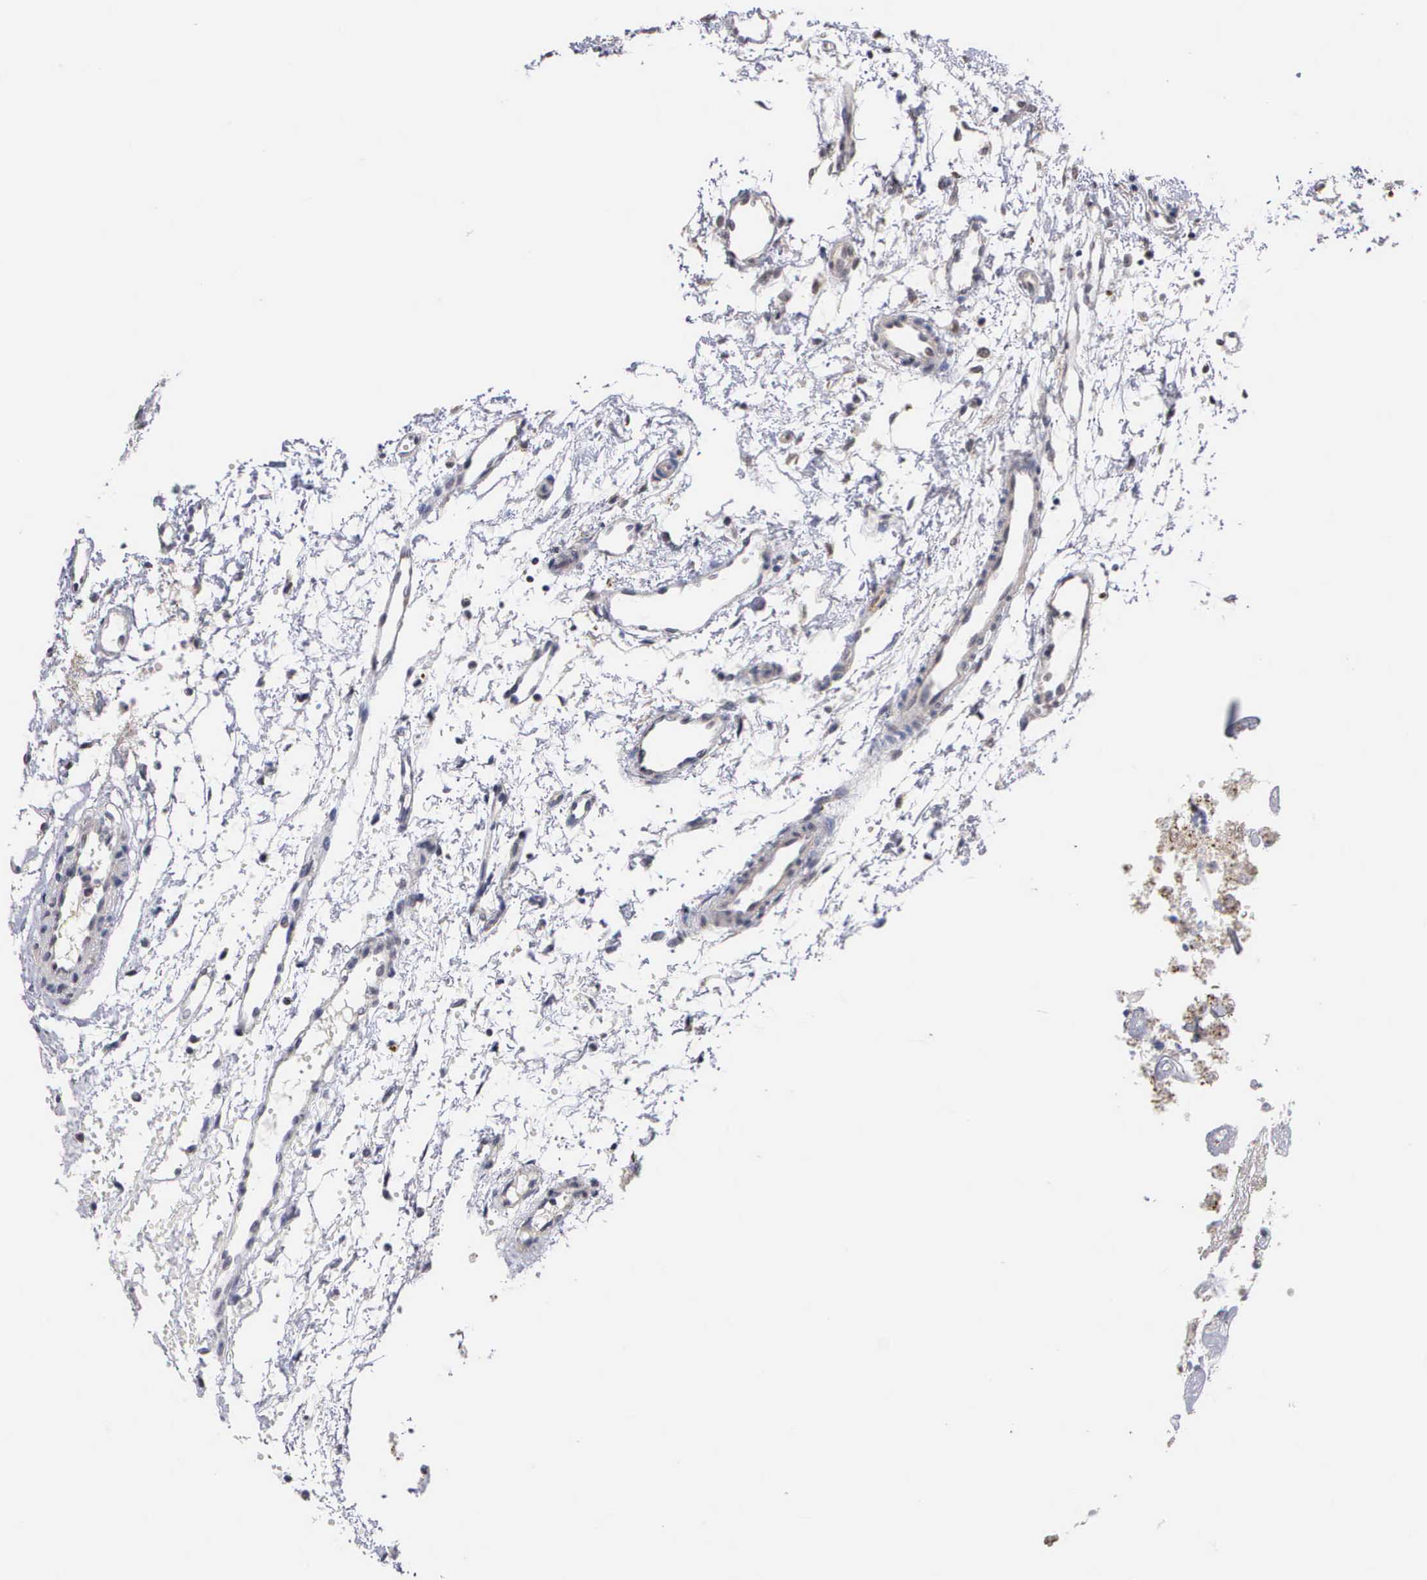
{"staining": {"intensity": "negative", "quantity": "none", "location": "none"}, "tissue": "glioma", "cell_type": "Tumor cells", "image_type": "cancer", "snomed": [{"axis": "morphology", "description": "Glioma, malignant, High grade"}, {"axis": "topography", "description": "Brain"}], "caption": "Tumor cells show no significant protein staining in glioma.", "gene": "KDM6A", "patient": {"sex": "male", "age": 77}}